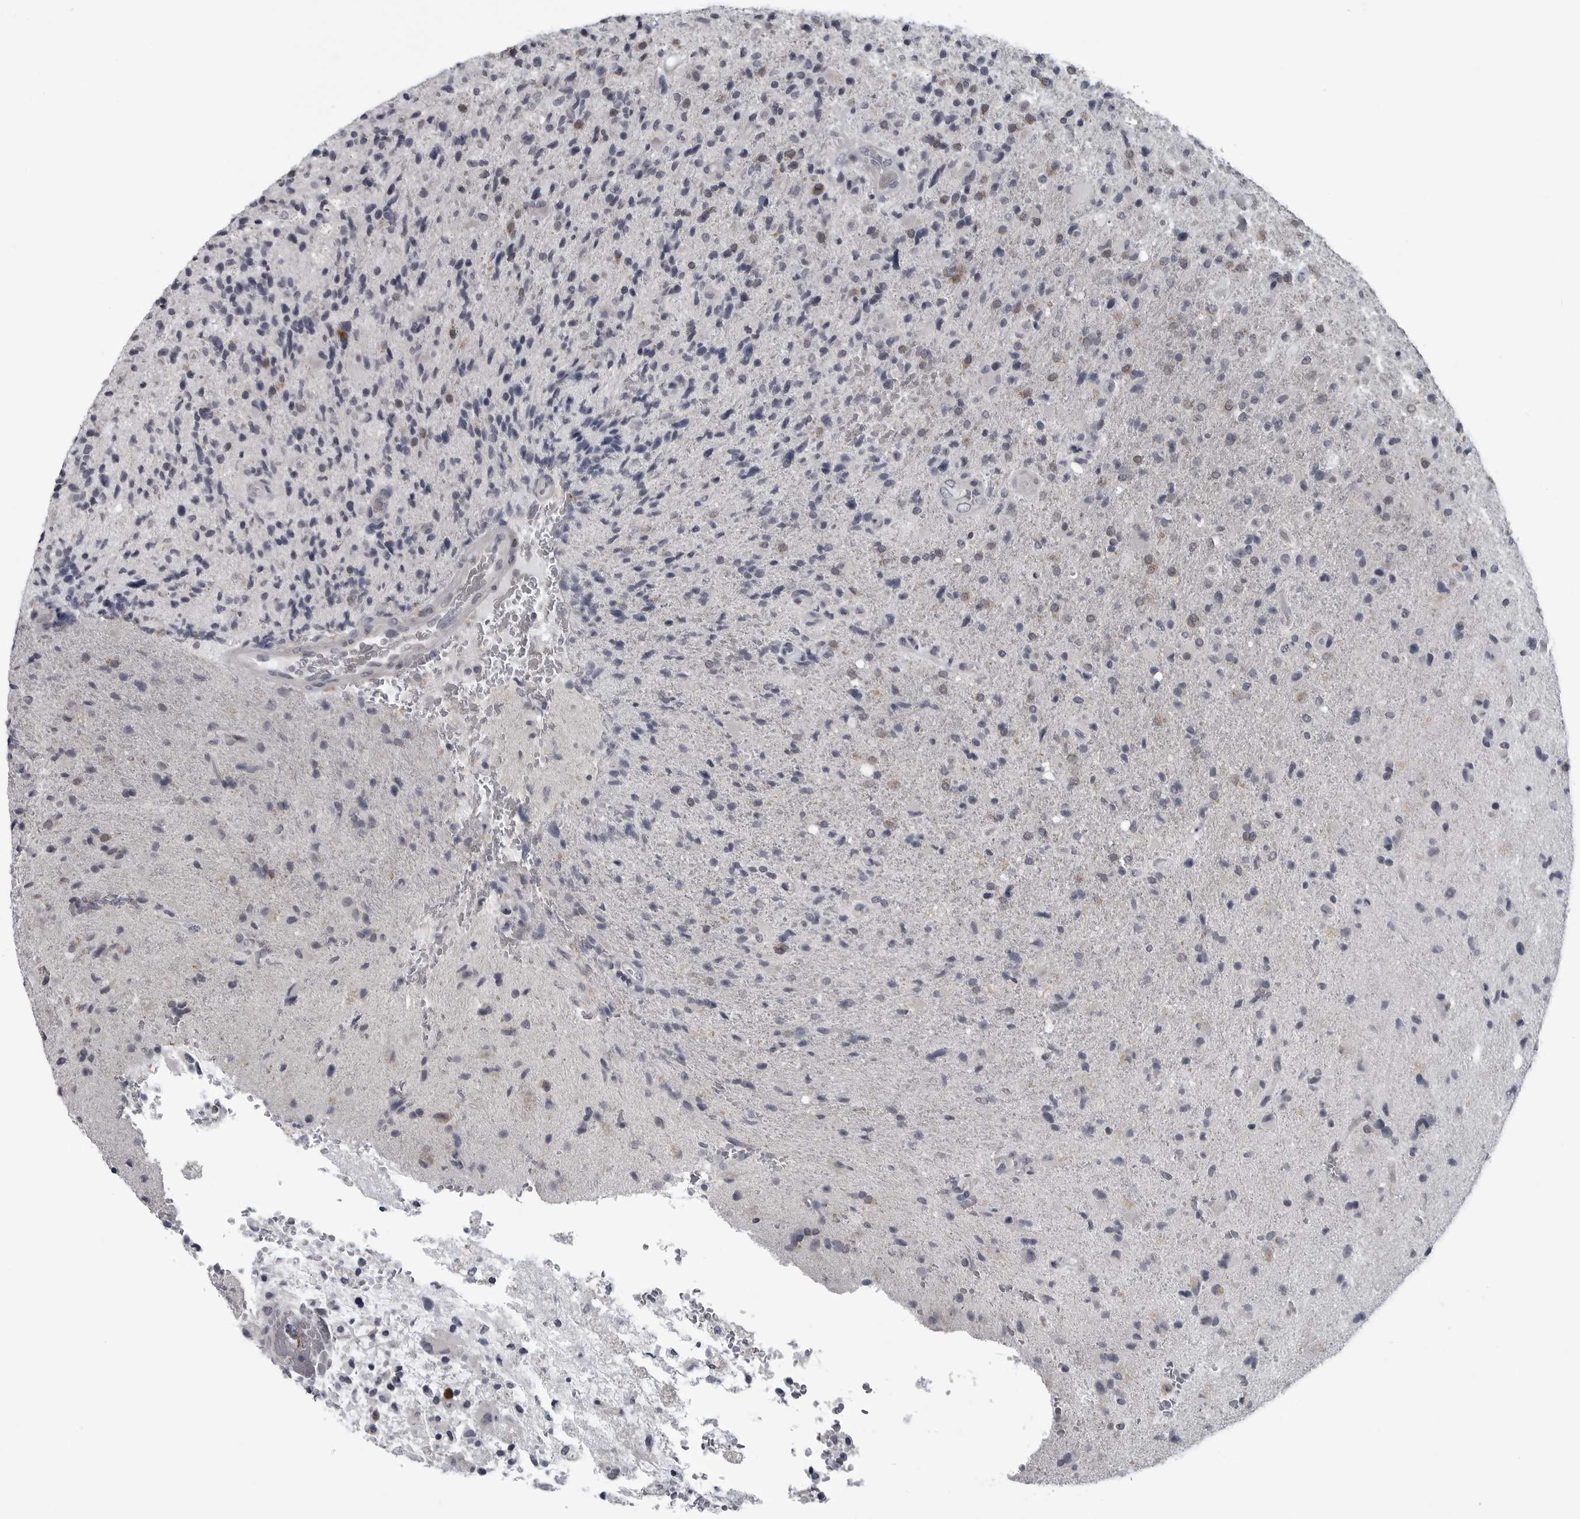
{"staining": {"intensity": "negative", "quantity": "none", "location": "none"}, "tissue": "glioma", "cell_type": "Tumor cells", "image_type": "cancer", "snomed": [{"axis": "morphology", "description": "Glioma, malignant, High grade"}, {"axis": "topography", "description": "Brain"}], "caption": "Human malignant glioma (high-grade) stained for a protein using IHC demonstrates no staining in tumor cells.", "gene": "LYSMD1", "patient": {"sex": "male", "age": 72}}